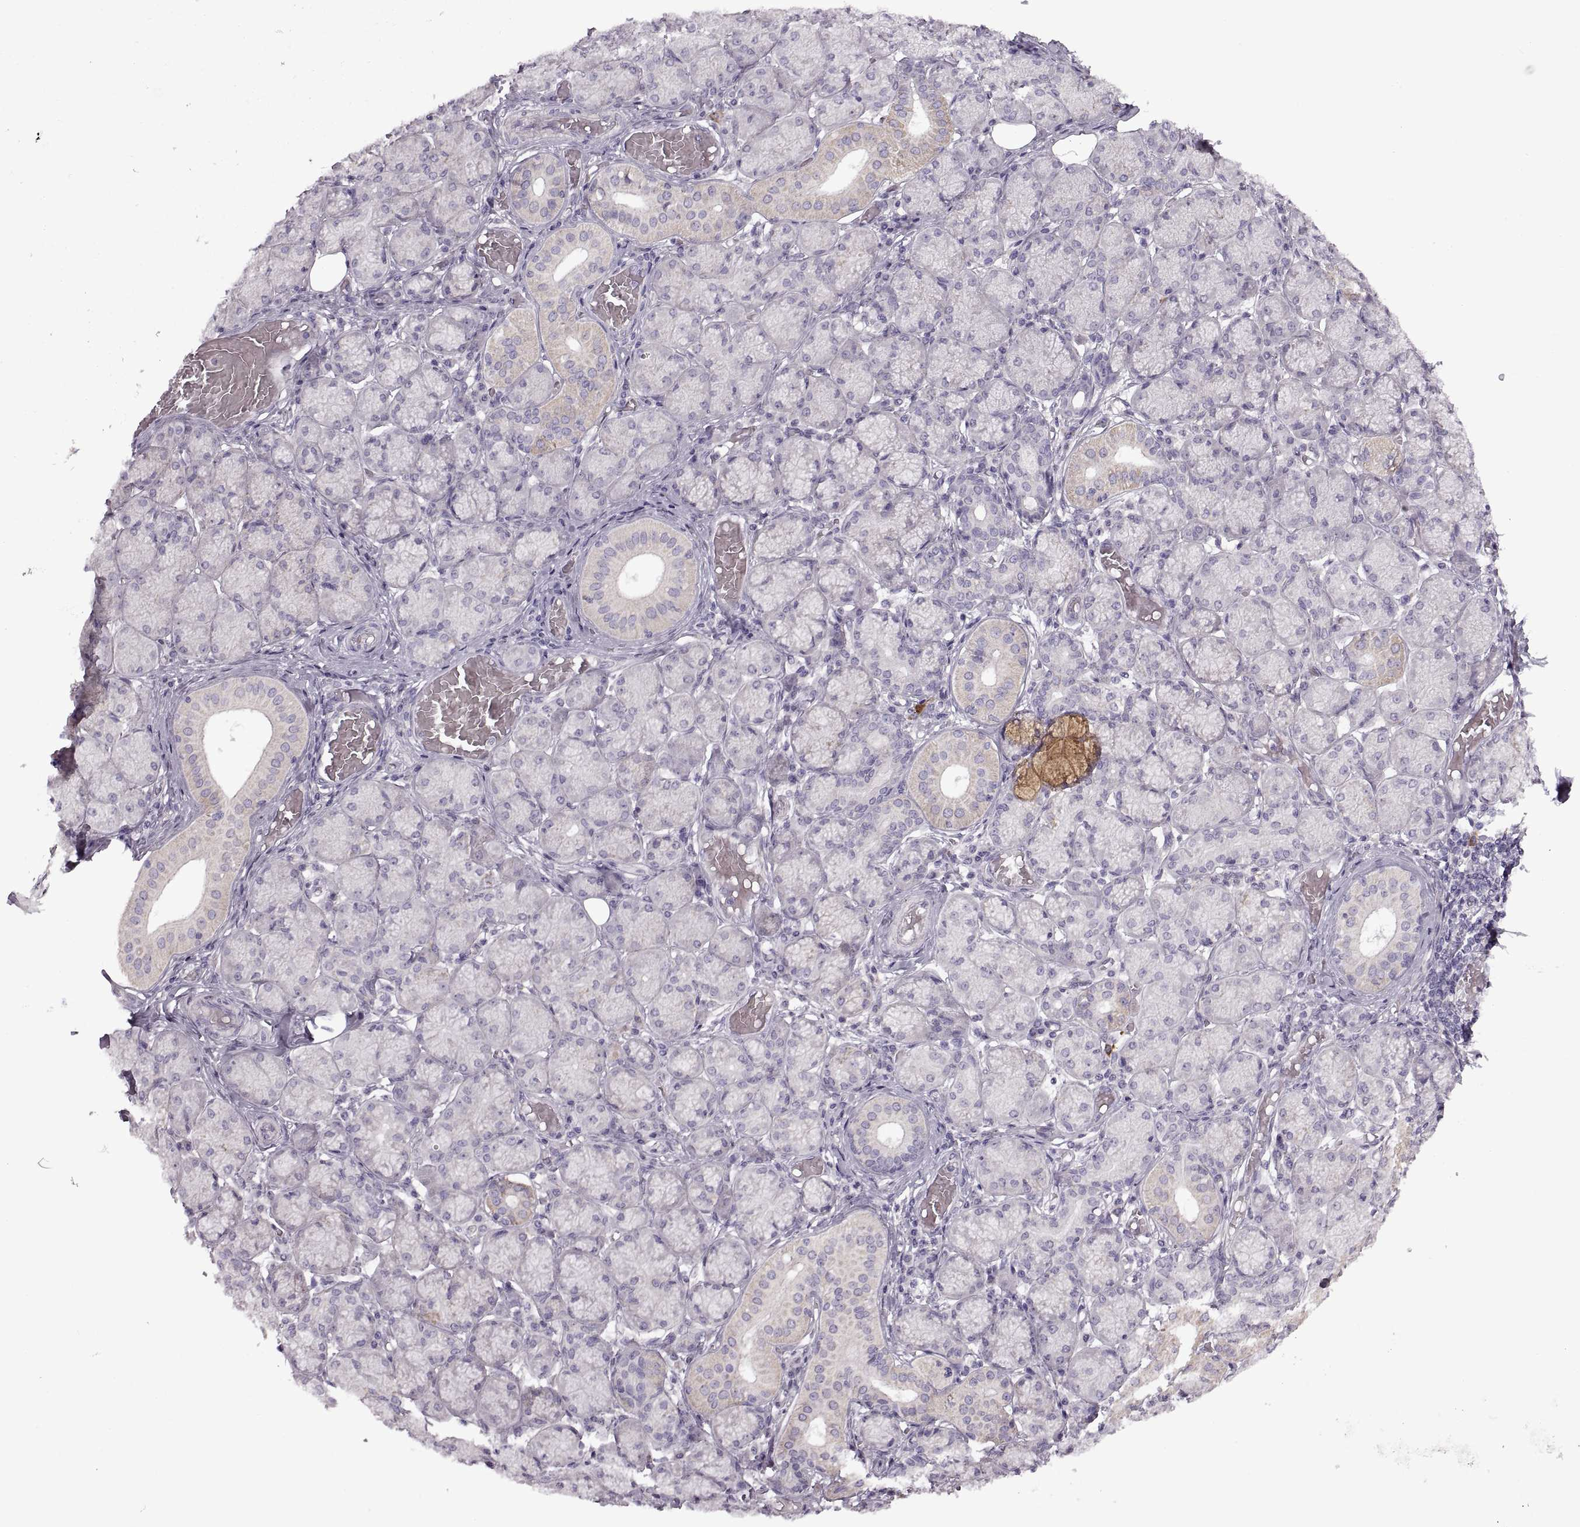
{"staining": {"intensity": "weak", "quantity": "<25%", "location": "cytoplasmic/membranous"}, "tissue": "salivary gland", "cell_type": "Glandular cells", "image_type": "normal", "snomed": [{"axis": "morphology", "description": "Normal tissue, NOS"}, {"axis": "topography", "description": "Salivary gland"}, {"axis": "topography", "description": "Peripheral nerve tissue"}], "caption": "Immunohistochemical staining of normal salivary gland displays no significant positivity in glandular cells. The staining is performed using DAB brown chromogen with nuclei counter-stained in using hematoxylin.", "gene": "PIERCE1", "patient": {"sex": "female", "age": 24}}